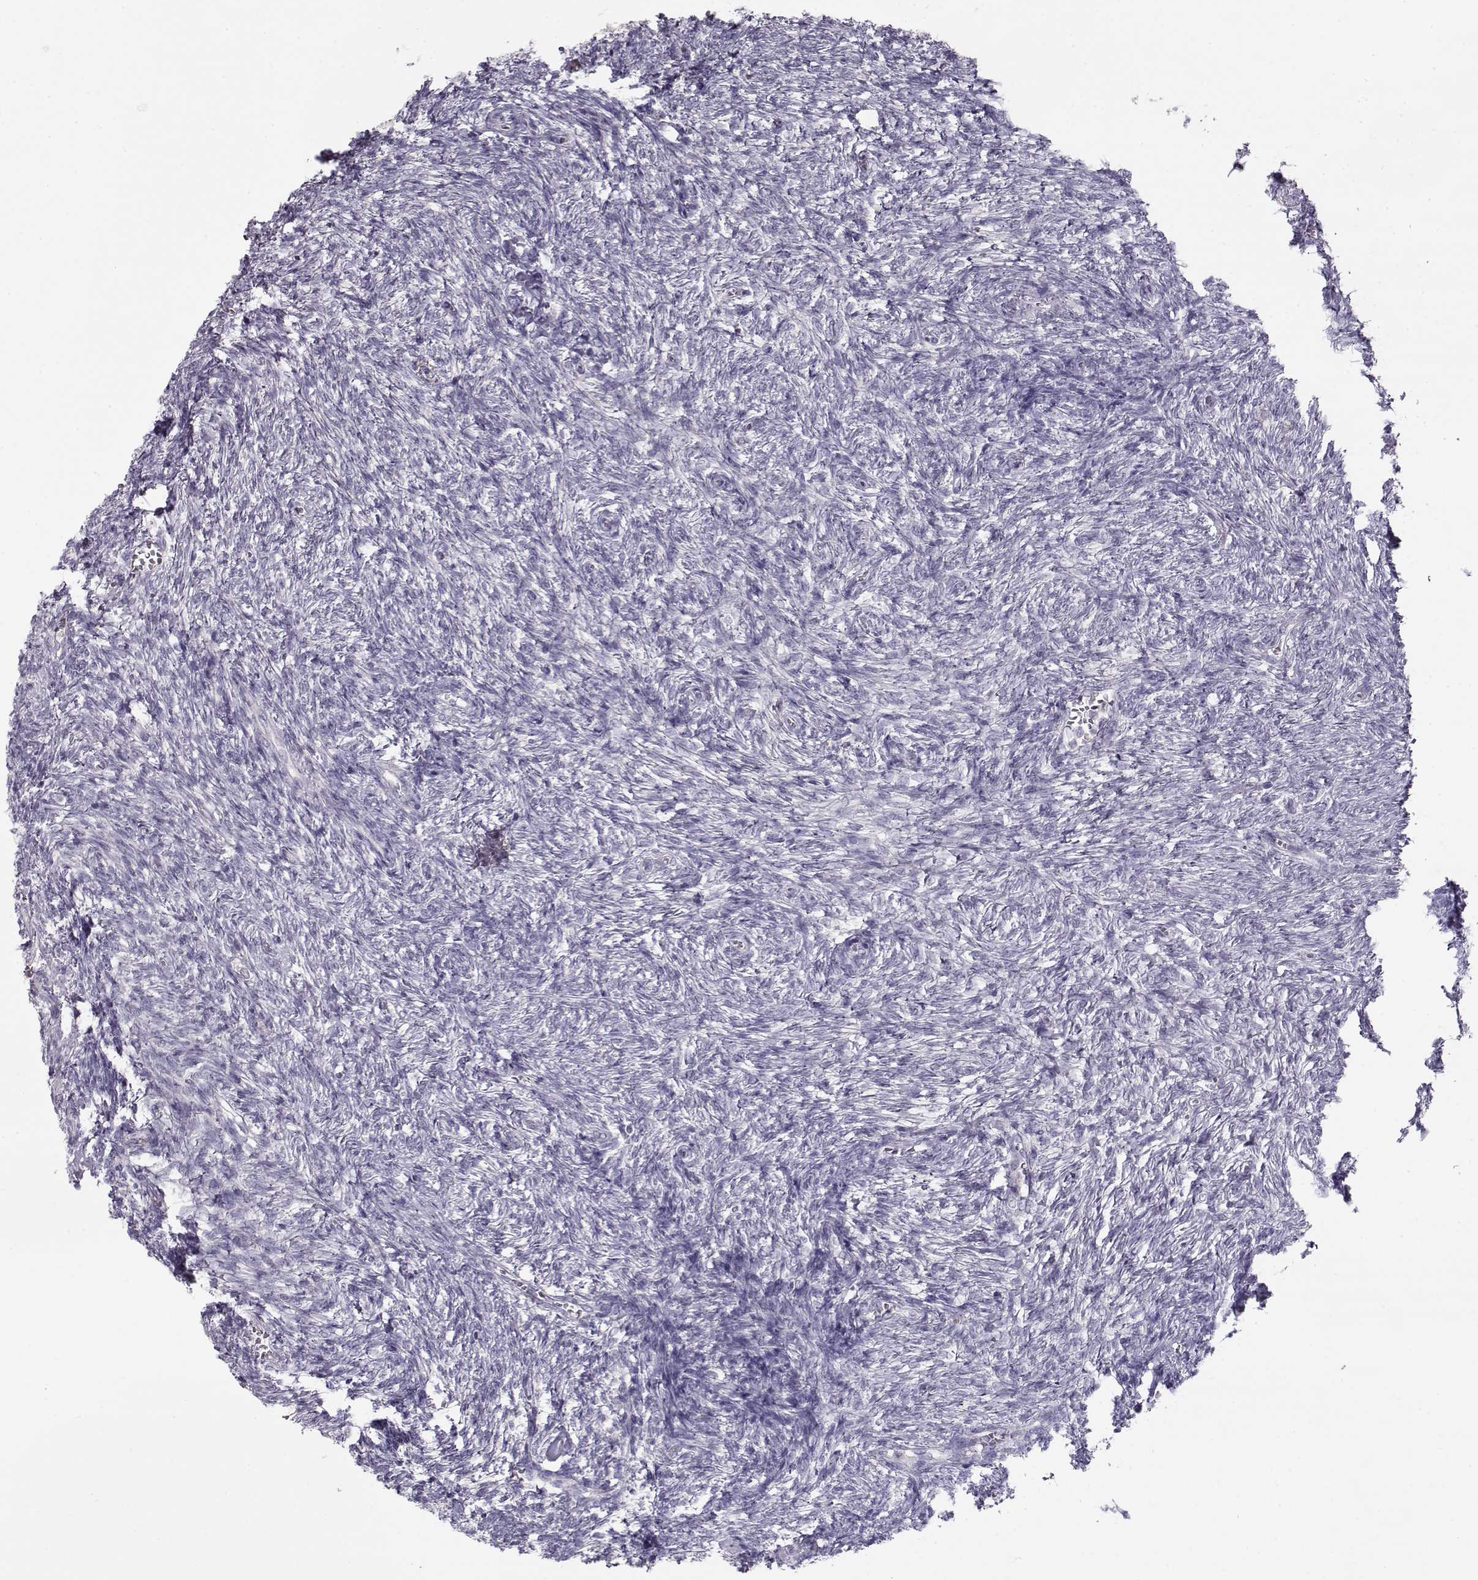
{"staining": {"intensity": "negative", "quantity": "none", "location": "none"}, "tissue": "ovary", "cell_type": "Follicle cells", "image_type": "normal", "snomed": [{"axis": "morphology", "description": "Normal tissue, NOS"}, {"axis": "topography", "description": "Ovary"}], "caption": "Immunohistochemistry (IHC) photomicrograph of normal ovary: human ovary stained with DAB exhibits no significant protein expression in follicle cells. (DAB (3,3'-diaminobenzidine) IHC with hematoxylin counter stain).", "gene": "GRK1", "patient": {"sex": "female", "age": 43}}